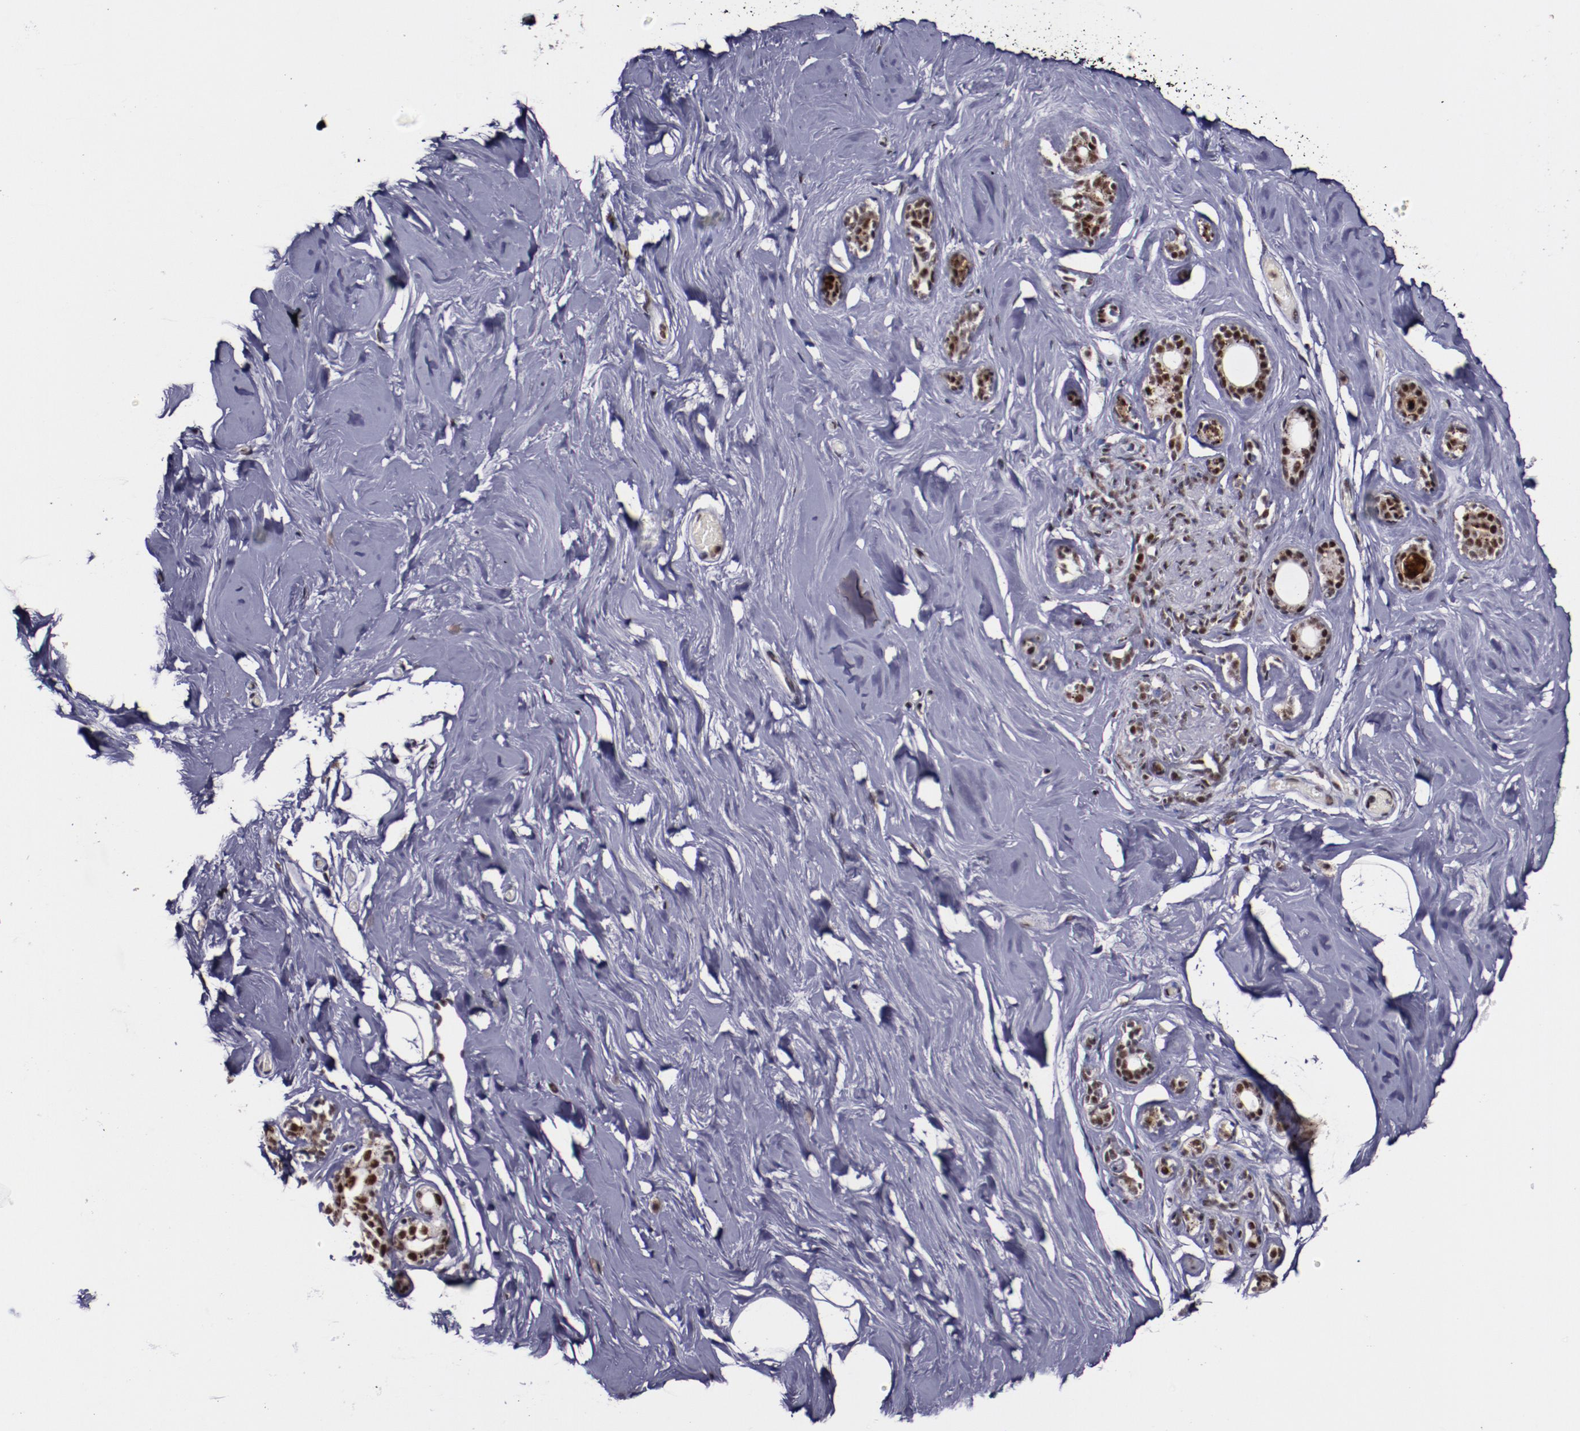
{"staining": {"intensity": "moderate", "quantity": ">75%", "location": "nuclear"}, "tissue": "breast", "cell_type": "Adipocytes", "image_type": "normal", "snomed": [{"axis": "morphology", "description": "Normal tissue, NOS"}, {"axis": "topography", "description": "Breast"}], "caption": "Immunohistochemistry (IHC) photomicrograph of benign breast stained for a protein (brown), which reveals medium levels of moderate nuclear expression in about >75% of adipocytes.", "gene": "PPP4R3A", "patient": {"sex": "female", "age": 75}}